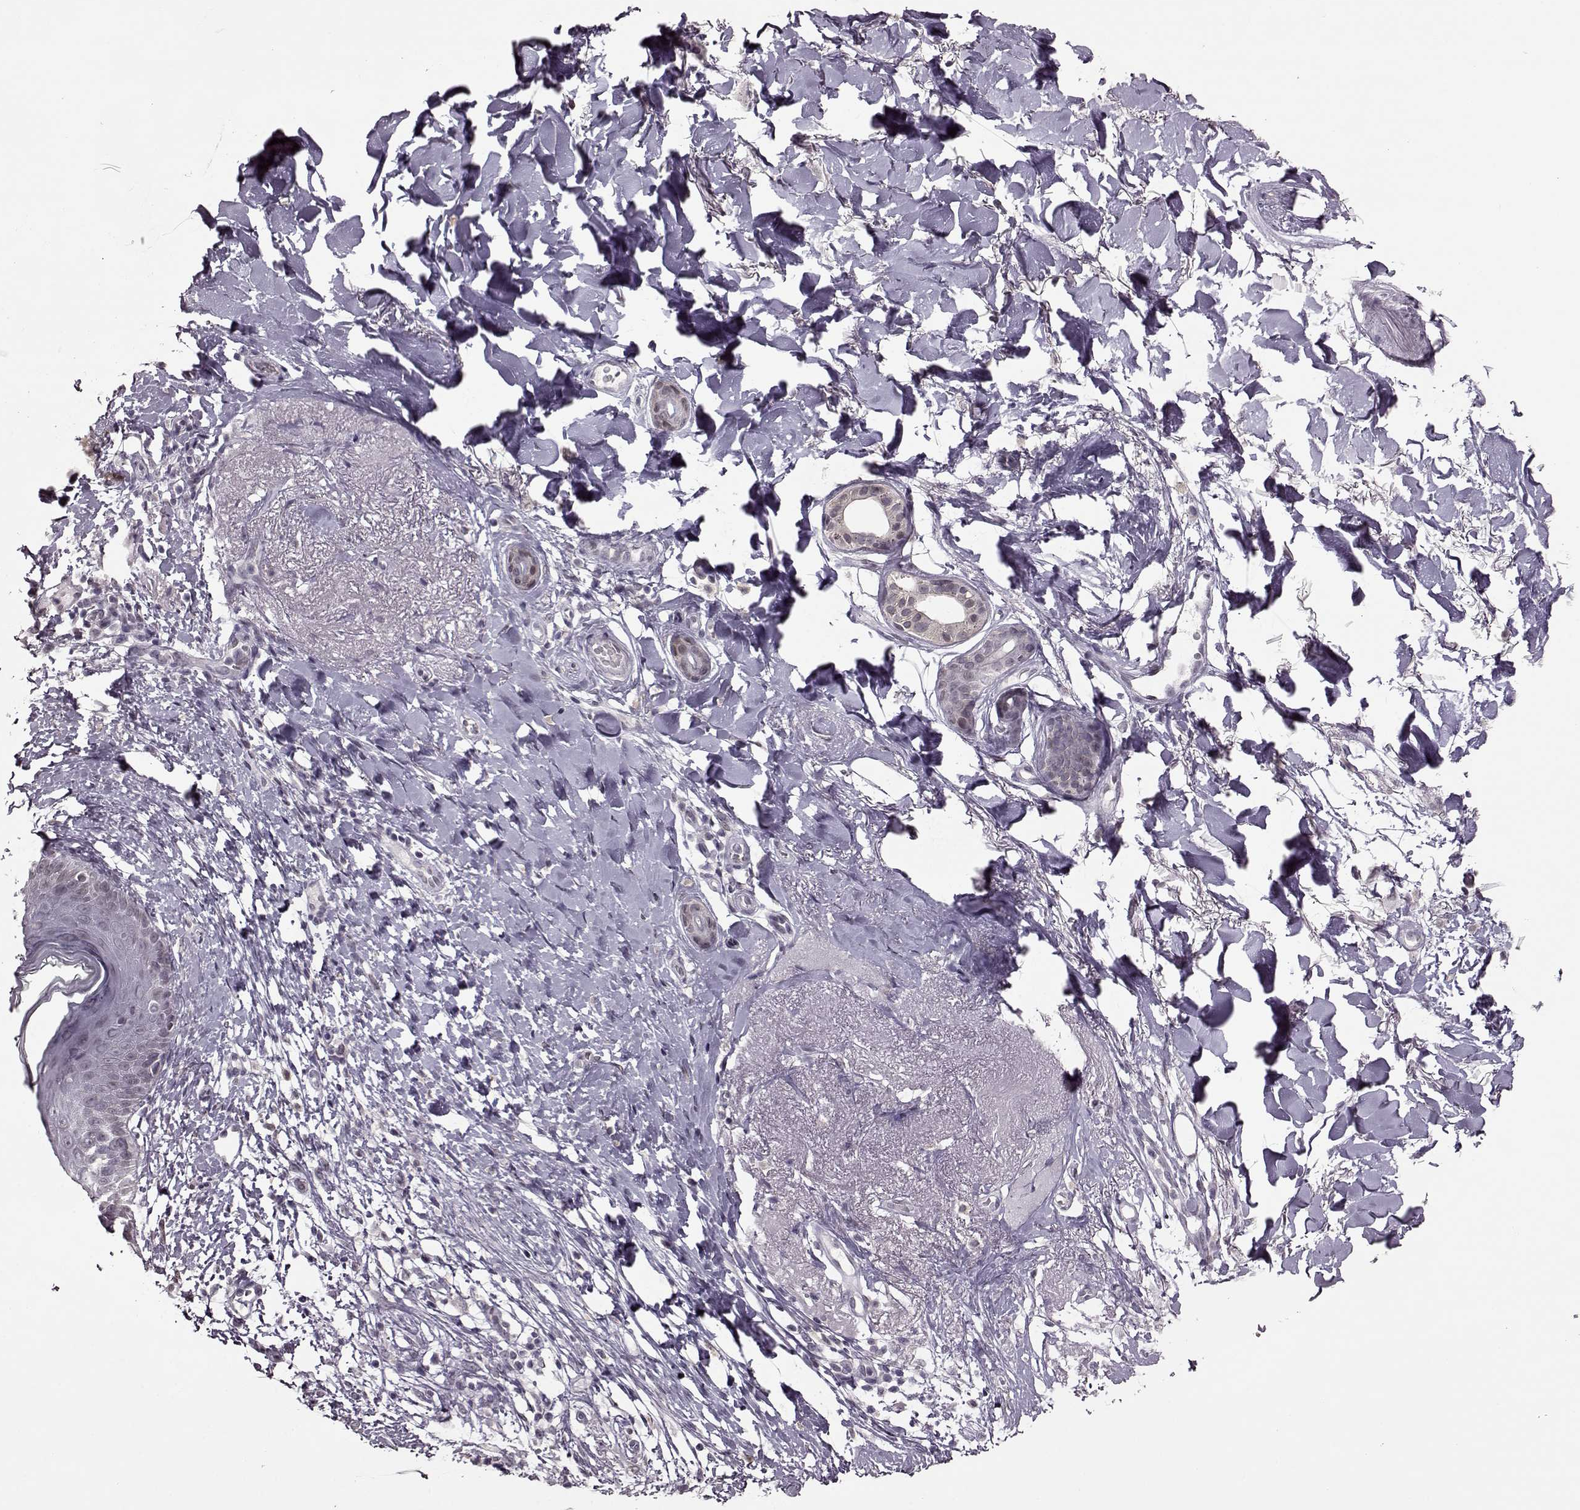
{"staining": {"intensity": "negative", "quantity": "none", "location": "none"}, "tissue": "skin cancer", "cell_type": "Tumor cells", "image_type": "cancer", "snomed": [{"axis": "morphology", "description": "Normal tissue, NOS"}, {"axis": "morphology", "description": "Basal cell carcinoma"}, {"axis": "topography", "description": "Skin"}], "caption": "IHC photomicrograph of human skin cancer stained for a protein (brown), which shows no staining in tumor cells.", "gene": "STX1B", "patient": {"sex": "male", "age": 84}}